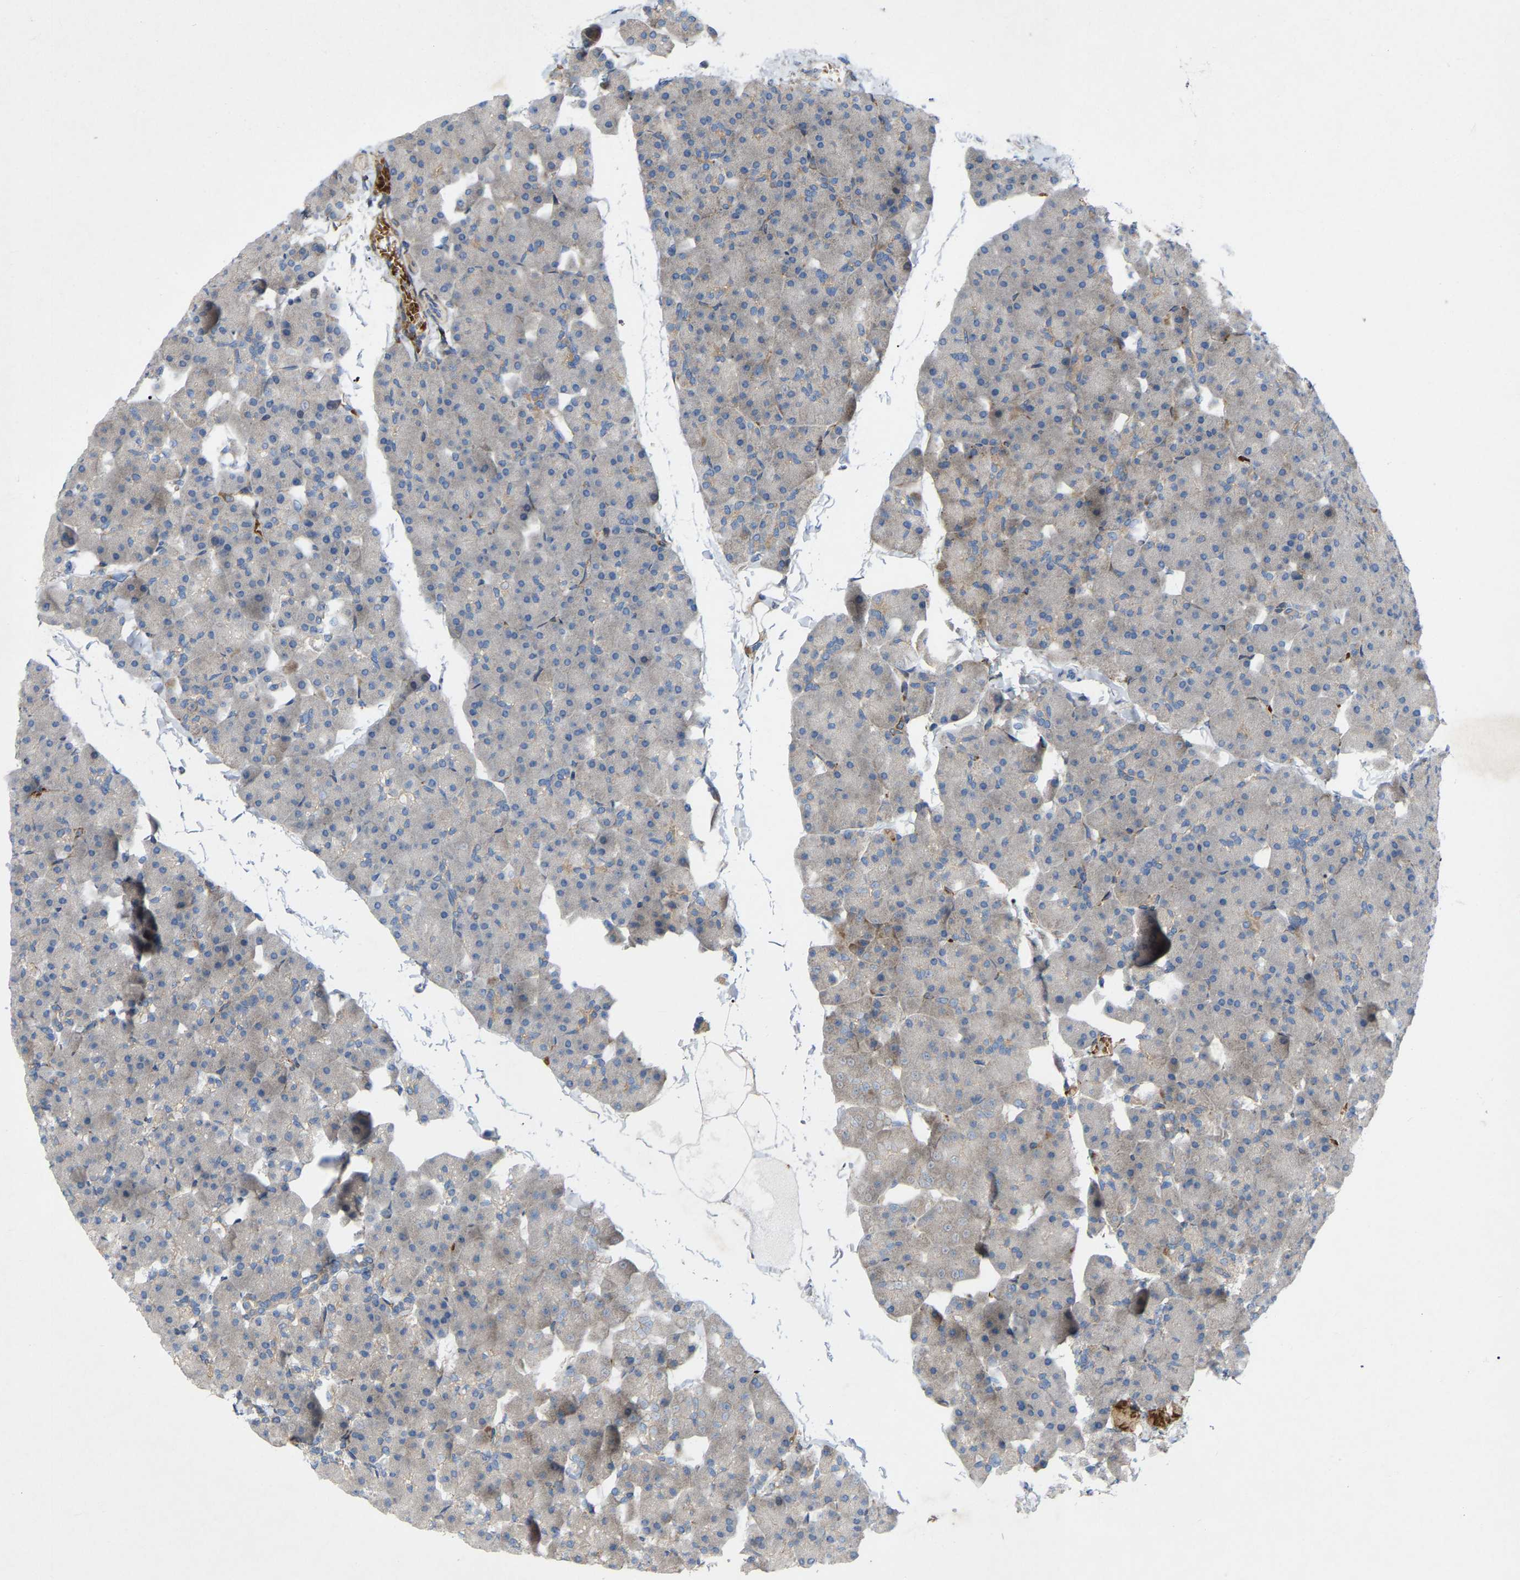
{"staining": {"intensity": "negative", "quantity": "none", "location": "none"}, "tissue": "pancreas", "cell_type": "Exocrine glandular cells", "image_type": "normal", "snomed": [{"axis": "morphology", "description": "Normal tissue, NOS"}, {"axis": "topography", "description": "Pancreas"}], "caption": "High power microscopy photomicrograph of an IHC micrograph of unremarkable pancreas, revealing no significant positivity in exocrine glandular cells.", "gene": "TOR1B", "patient": {"sex": "male", "age": 35}}